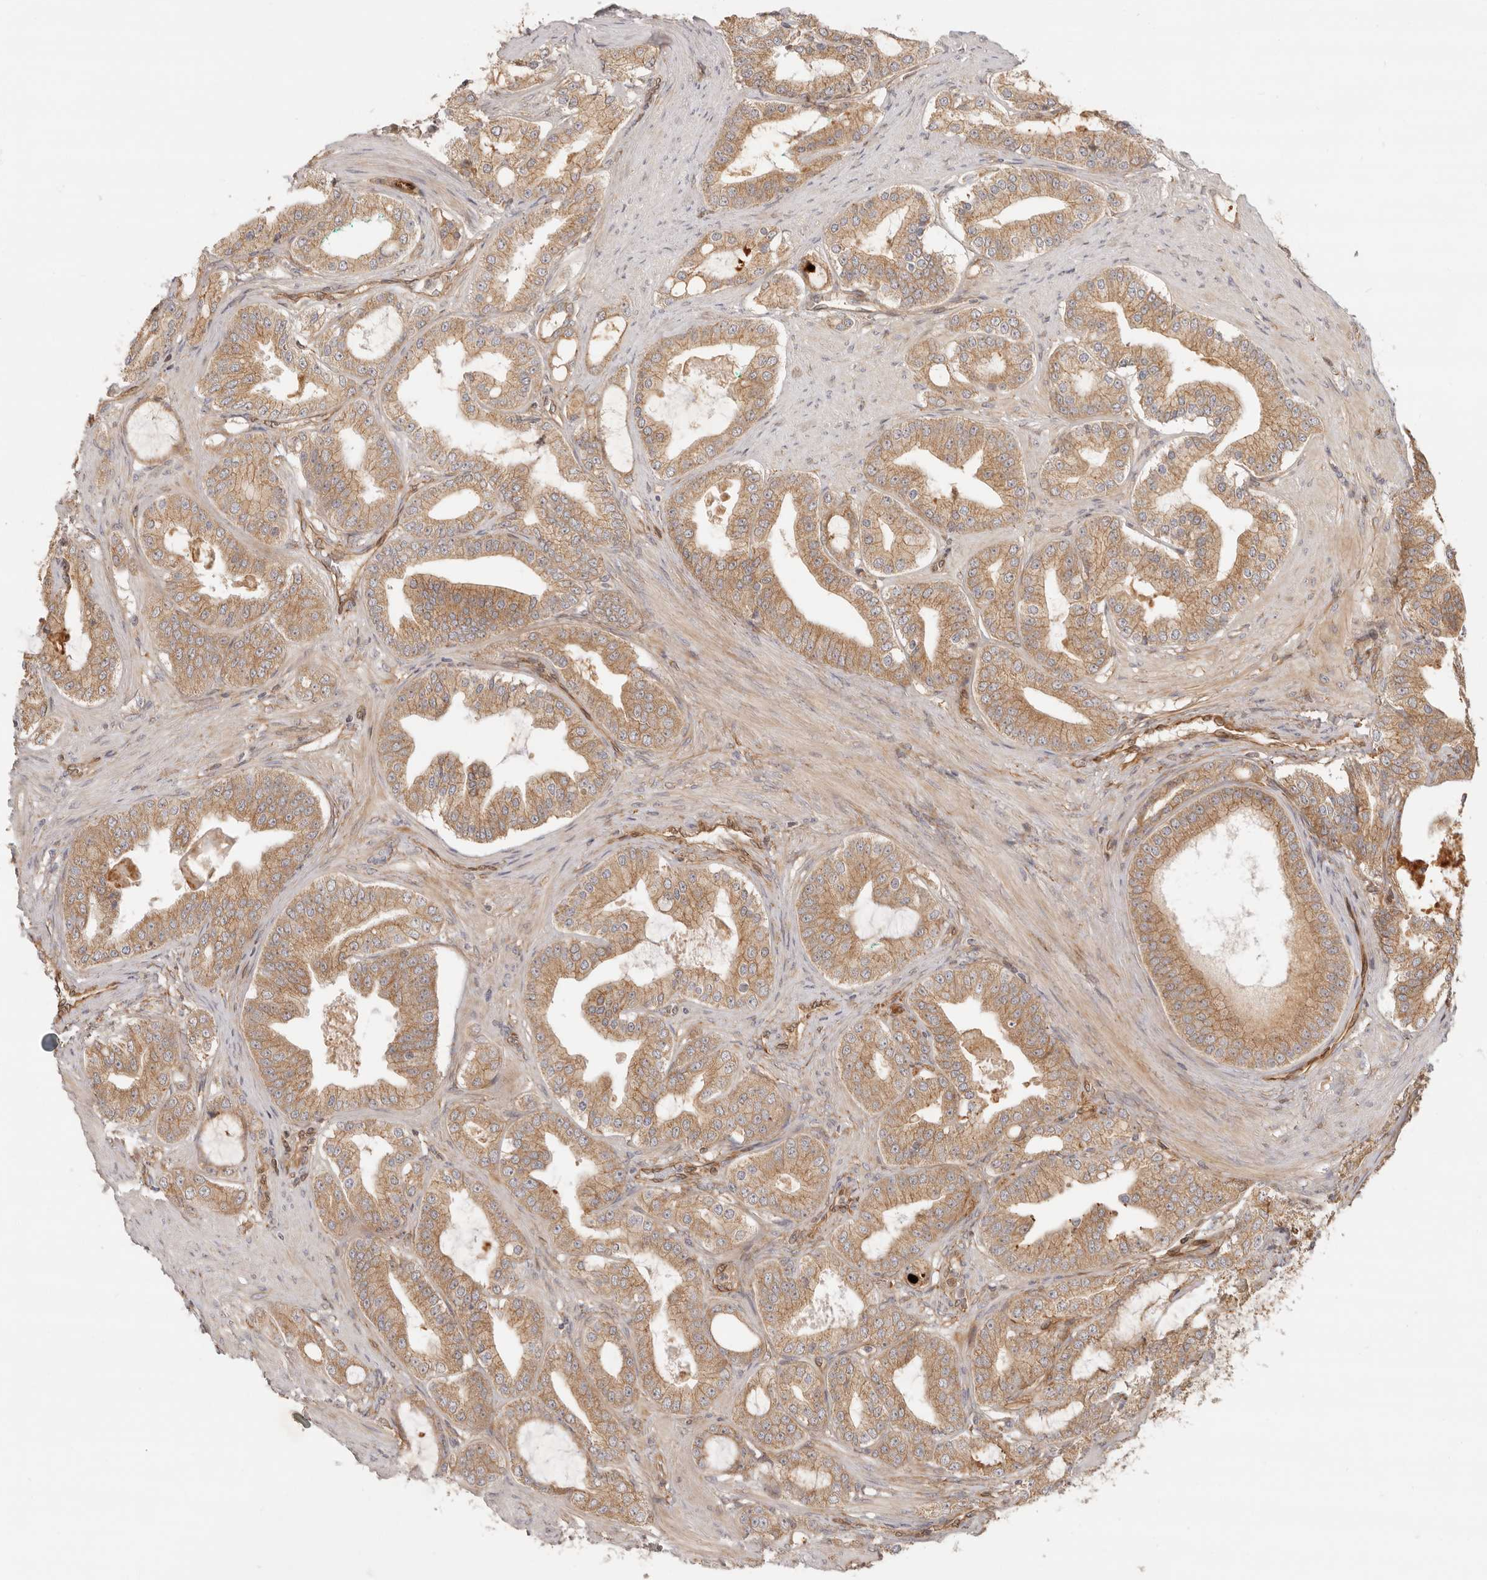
{"staining": {"intensity": "moderate", "quantity": ">75%", "location": "cytoplasmic/membranous"}, "tissue": "prostate cancer", "cell_type": "Tumor cells", "image_type": "cancer", "snomed": [{"axis": "morphology", "description": "Adenocarcinoma, High grade"}, {"axis": "topography", "description": "Prostate"}], "caption": "Prostate cancer (high-grade adenocarcinoma) stained with DAB IHC demonstrates medium levels of moderate cytoplasmic/membranous positivity in about >75% of tumor cells.", "gene": "UFSP1", "patient": {"sex": "male", "age": 60}}